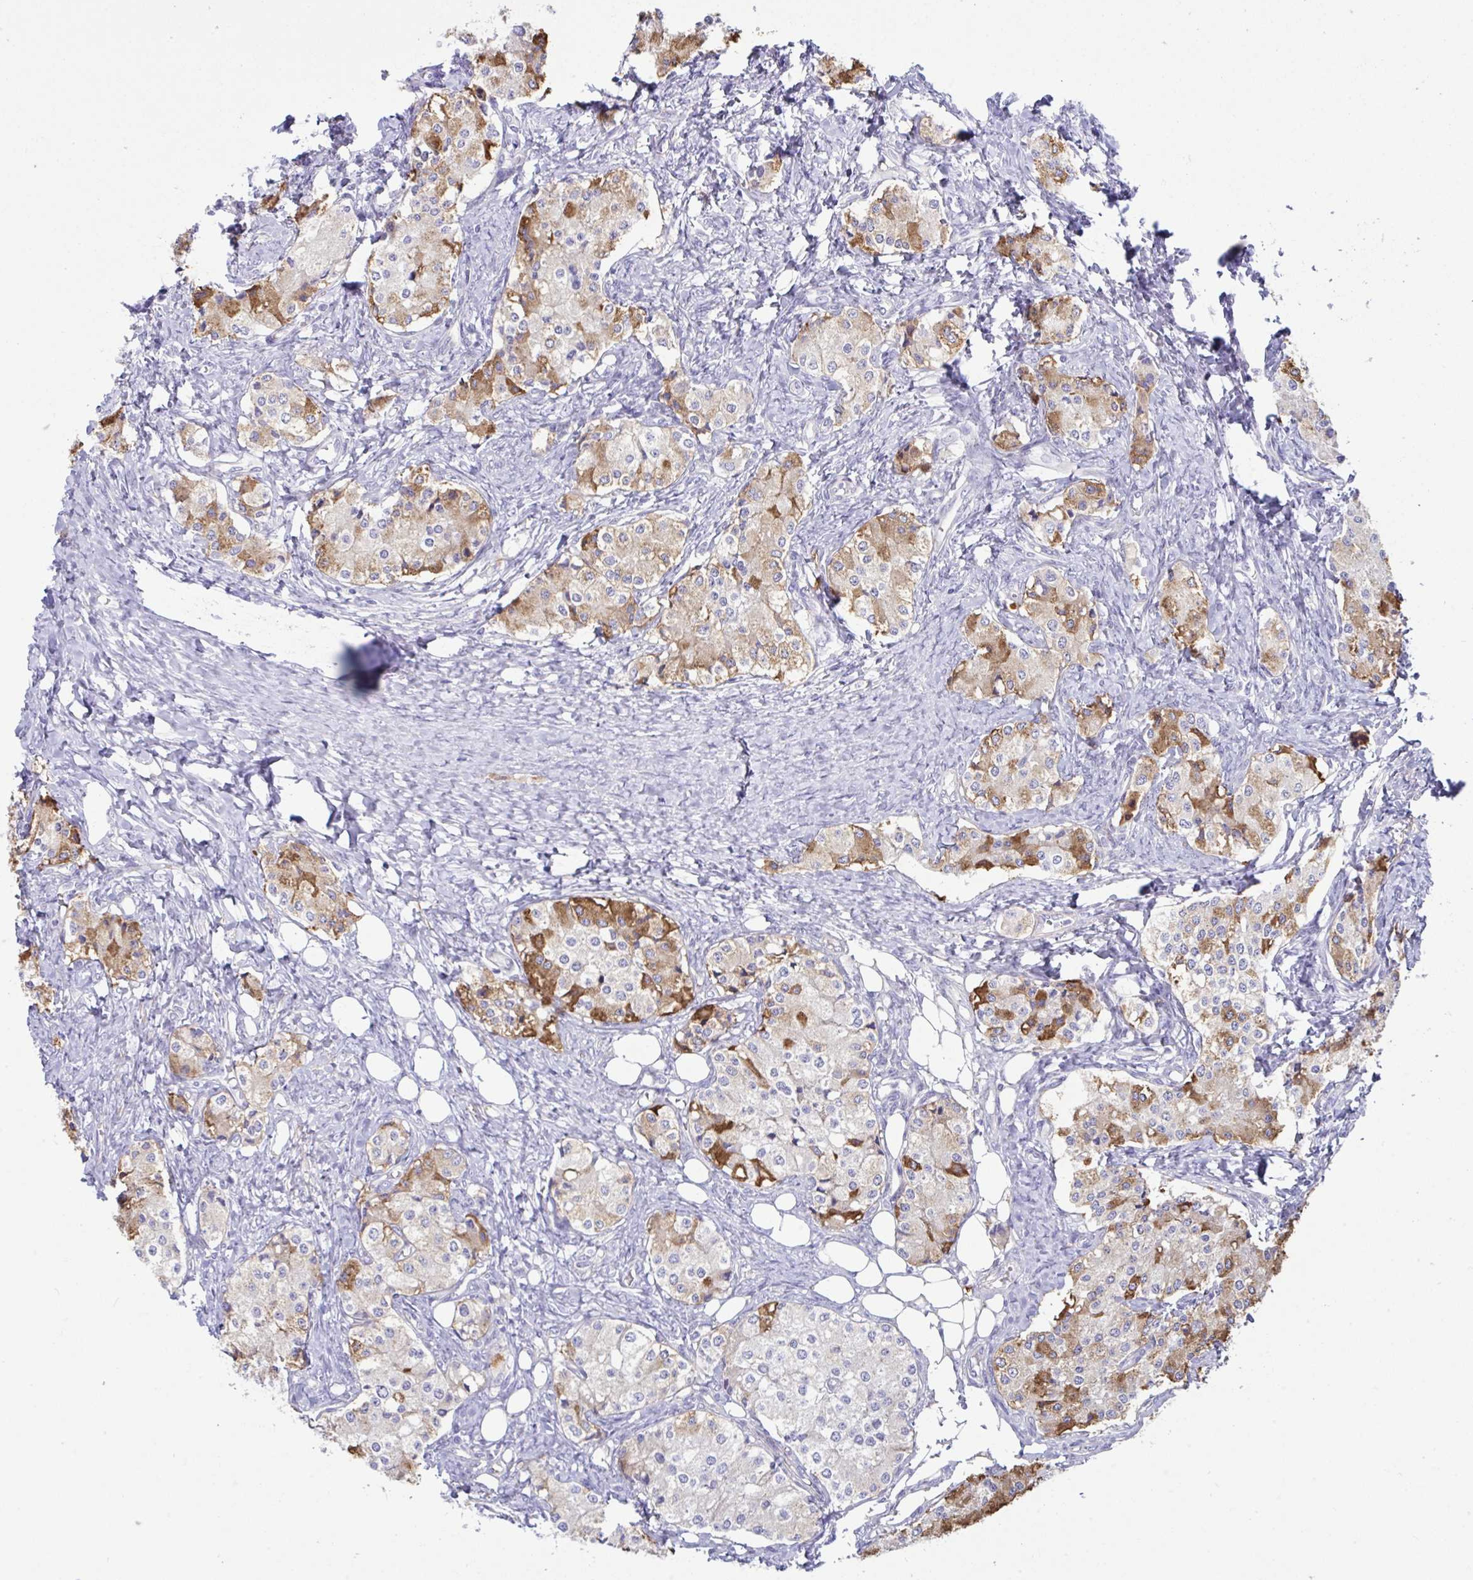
{"staining": {"intensity": "moderate", "quantity": "<25%", "location": "cytoplasmic/membranous"}, "tissue": "carcinoid", "cell_type": "Tumor cells", "image_type": "cancer", "snomed": [{"axis": "morphology", "description": "Carcinoid, malignant, NOS"}, {"axis": "topography", "description": "Colon"}], "caption": "Carcinoid tissue displays moderate cytoplasmic/membranous expression in approximately <25% of tumor cells, visualized by immunohistochemistry.", "gene": "MED11", "patient": {"sex": "female", "age": 52}}